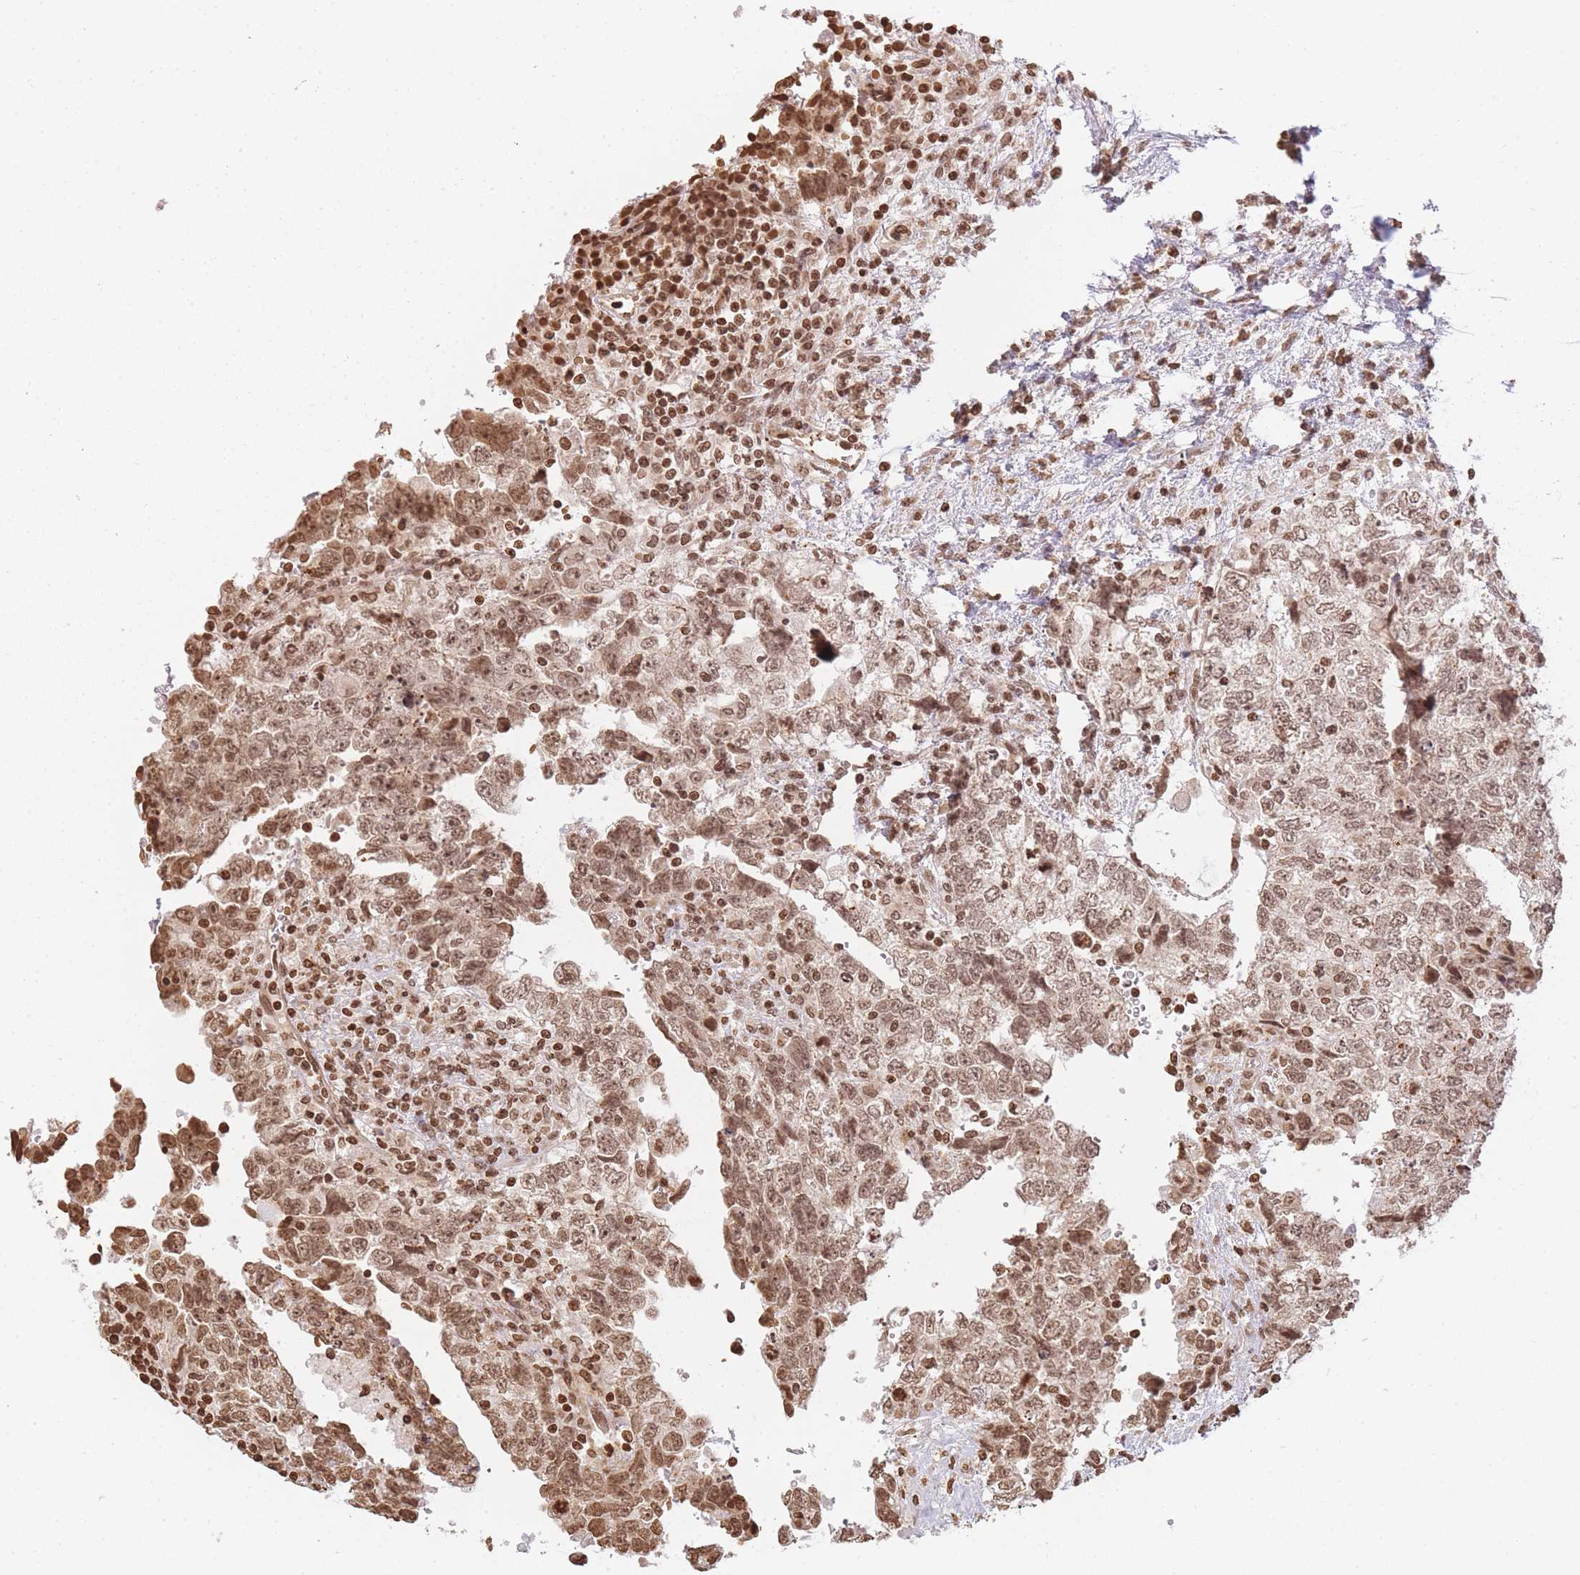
{"staining": {"intensity": "moderate", "quantity": ">75%", "location": "nuclear"}, "tissue": "testis cancer", "cell_type": "Tumor cells", "image_type": "cancer", "snomed": [{"axis": "morphology", "description": "Carcinoma, Embryonal, NOS"}, {"axis": "topography", "description": "Testis"}], "caption": "IHC (DAB (3,3'-diaminobenzidine)) staining of testis embryonal carcinoma exhibits moderate nuclear protein staining in approximately >75% of tumor cells.", "gene": "WWTR1", "patient": {"sex": "male", "age": 37}}